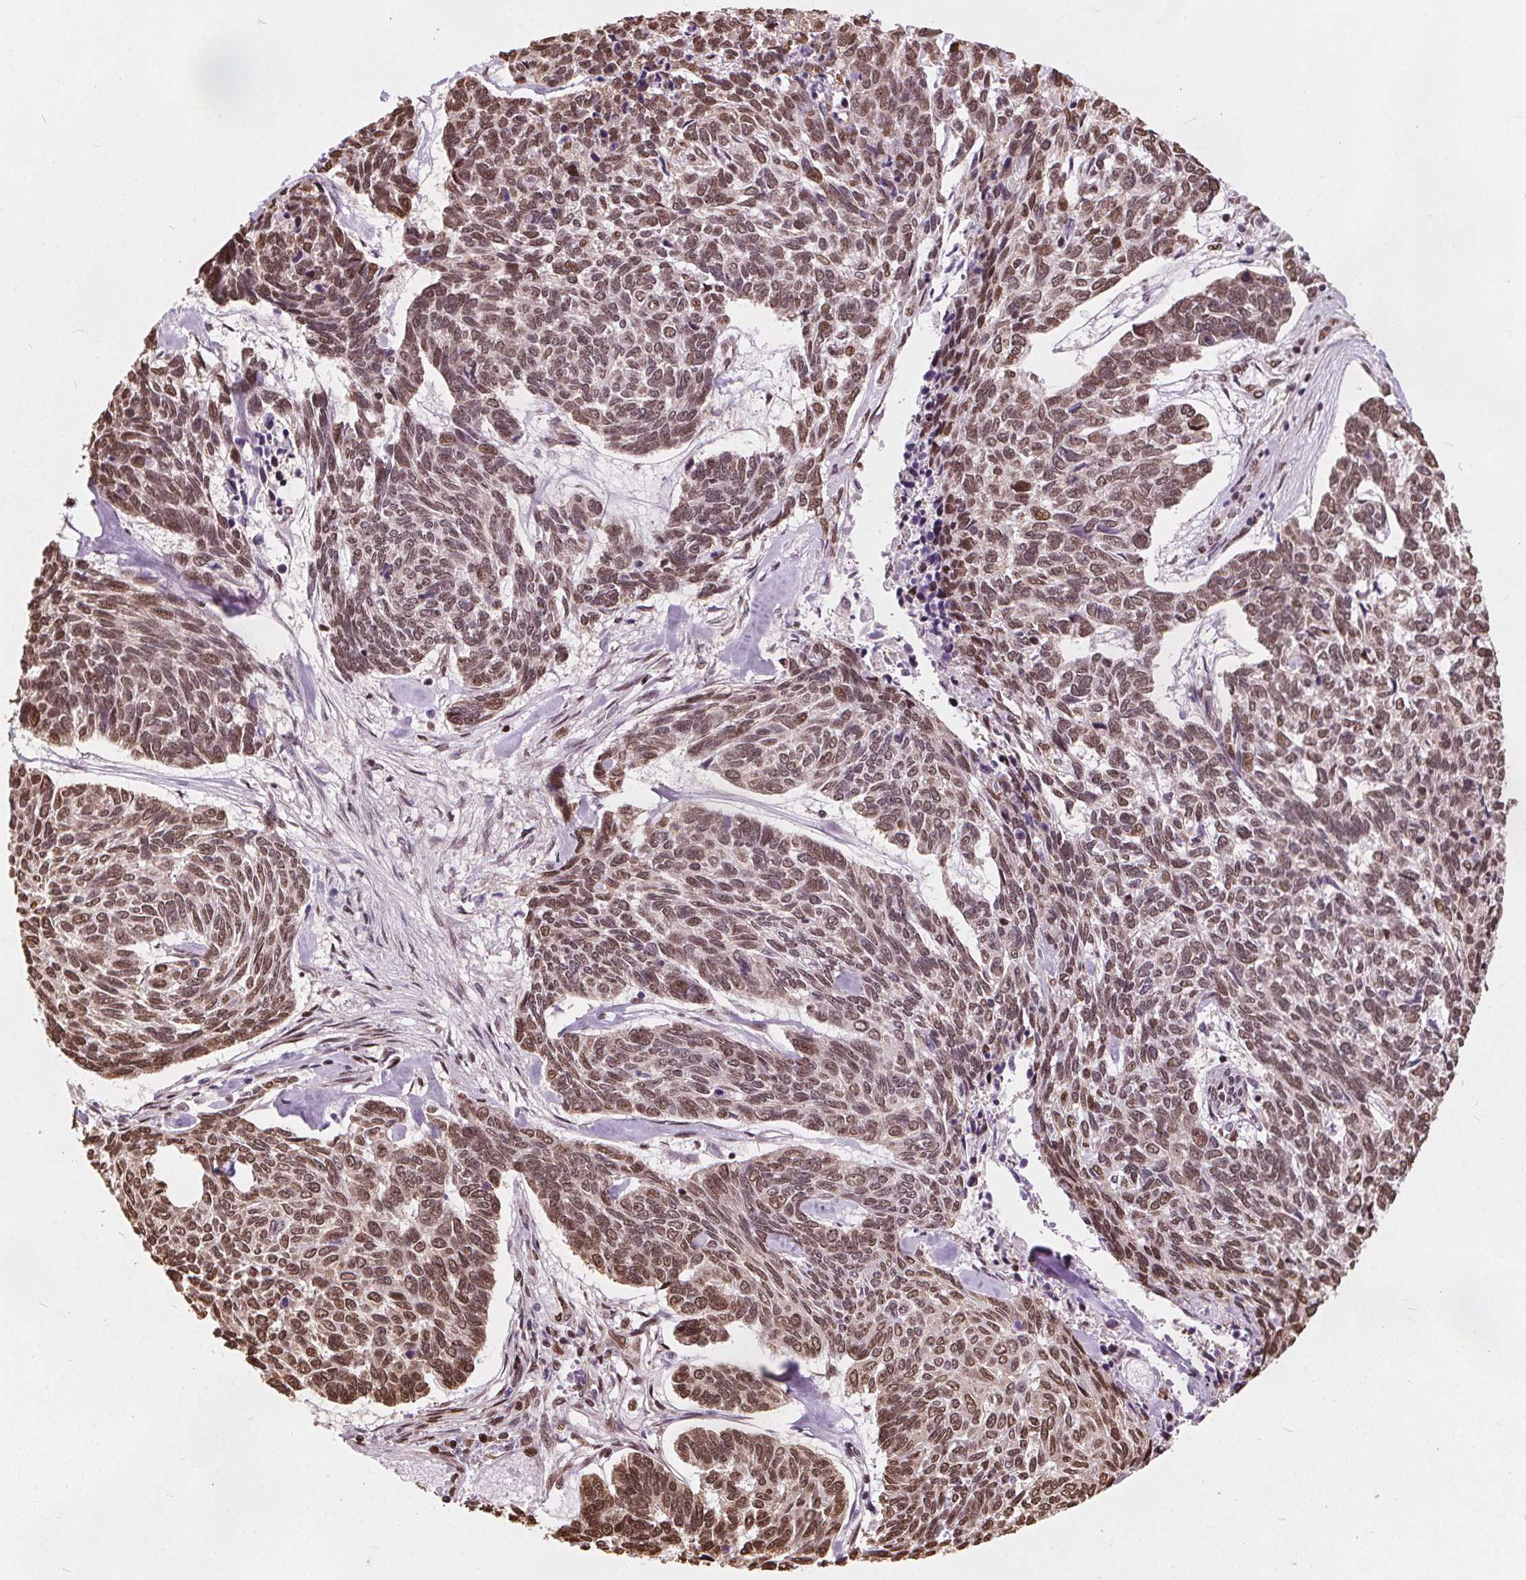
{"staining": {"intensity": "moderate", "quantity": ">75%", "location": "nuclear"}, "tissue": "skin cancer", "cell_type": "Tumor cells", "image_type": "cancer", "snomed": [{"axis": "morphology", "description": "Basal cell carcinoma"}, {"axis": "topography", "description": "Skin"}], "caption": "Skin basal cell carcinoma was stained to show a protein in brown. There is medium levels of moderate nuclear expression in approximately >75% of tumor cells.", "gene": "ISLR2", "patient": {"sex": "female", "age": 65}}